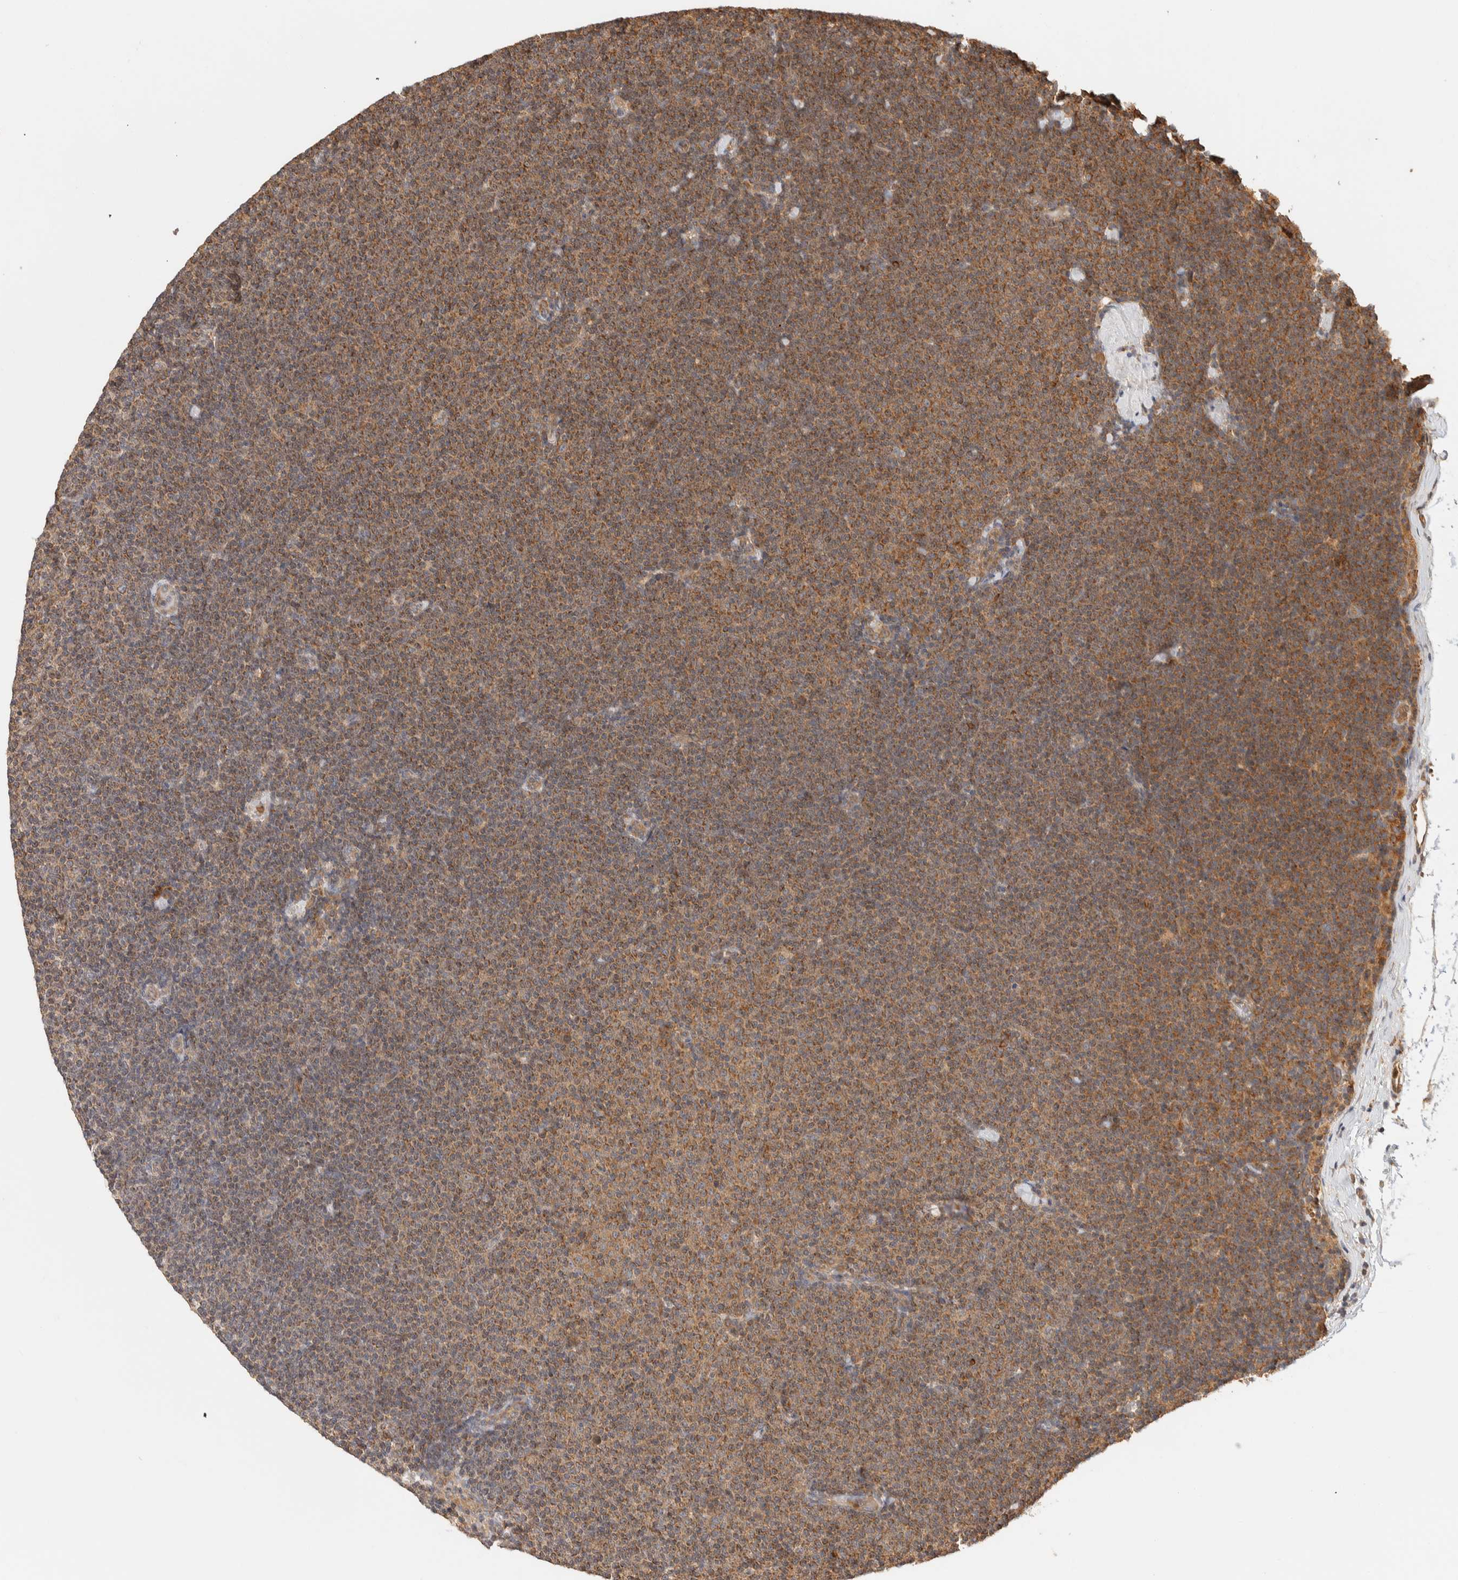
{"staining": {"intensity": "moderate", "quantity": ">75%", "location": "cytoplasmic/membranous"}, "tissue": "lymphoma", "cell_type": "Tumor cells", "image_type": "cancer", "snomed": [{"axis": "morphology", "description": "Malignant lymphoma, non-Hodgkin's type, Low grade"}, {"axis": "topography", "description": "Lymph node"}], "caption": "Immunohistochemistry (IHC) of malignant lymphoma, non-Hodgkin's type (low-grade) reveals medium levels of moderate cytoplasmic/membranous expression in approximately >75% of tumor cells. (DAB (3,3'-diaminobenzidine) IHC with brightfield microscopy, high magnification).", "gene": "TTI2", "patient": {"sex": "female", "age": 53}}